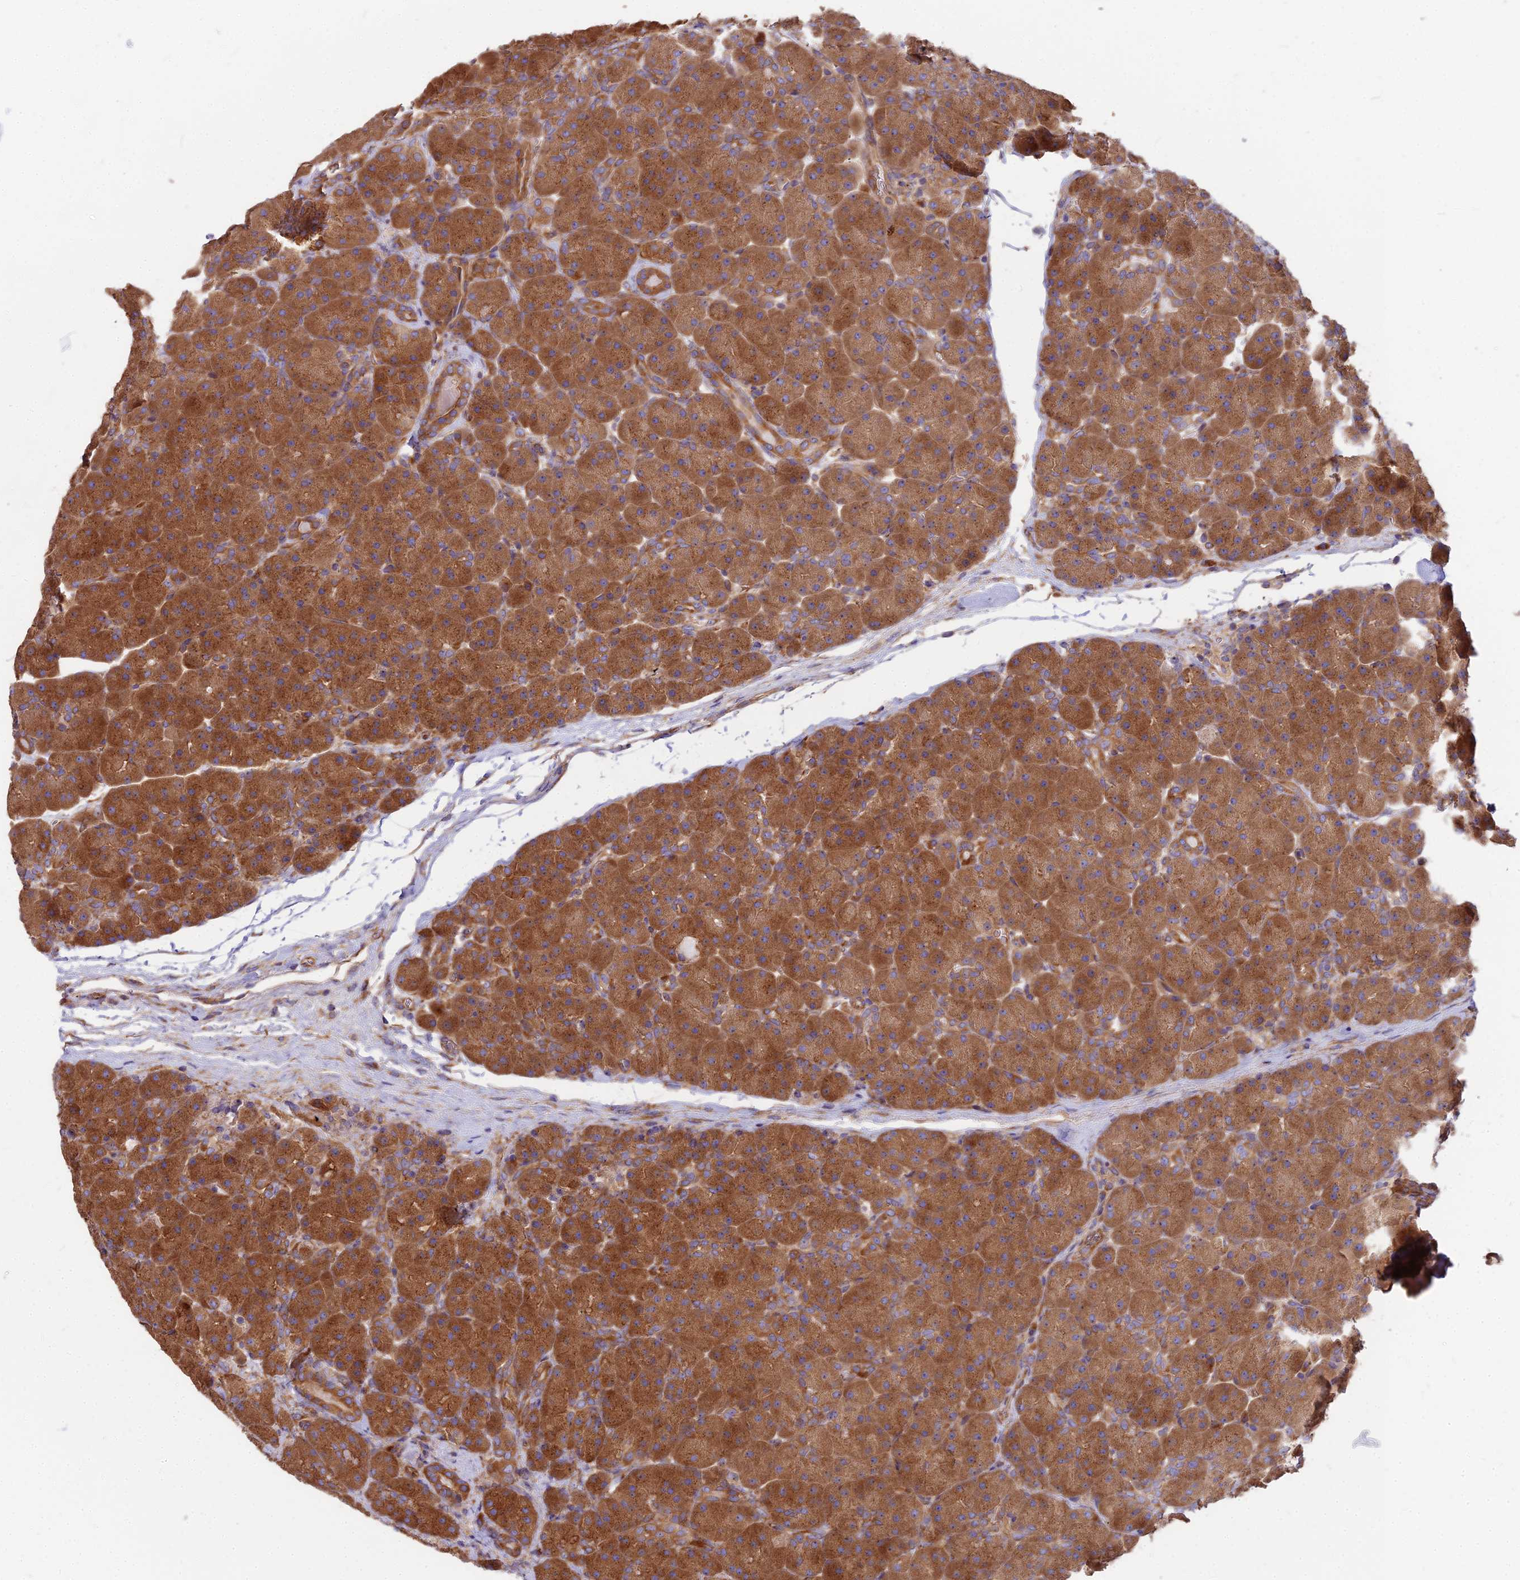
{"staining": {"intensity": "strong", "quantity": ">75%", "location": "cytoplasmic/membranous"}, "tissue": "pancreas", "cell_type": "Exocrine glandular cells", "image_type": "normal", "snomed": [{"axis": "morphology", "description": "Normal tissue, NOS"}, {"axis": "topography", "description": "Pancreas"}], "caption": "This micrograph demonstrates benign pancreas stained with immunohistochemistry (IHC) to label a protein in brown. The cytoplasmic/membranous of exocrine glandular cells show strong positivity for the protein. Nuclei are counter-stained blue.", "gene": "DCTN3", "patient": {"sex": "male", "age": 66}}